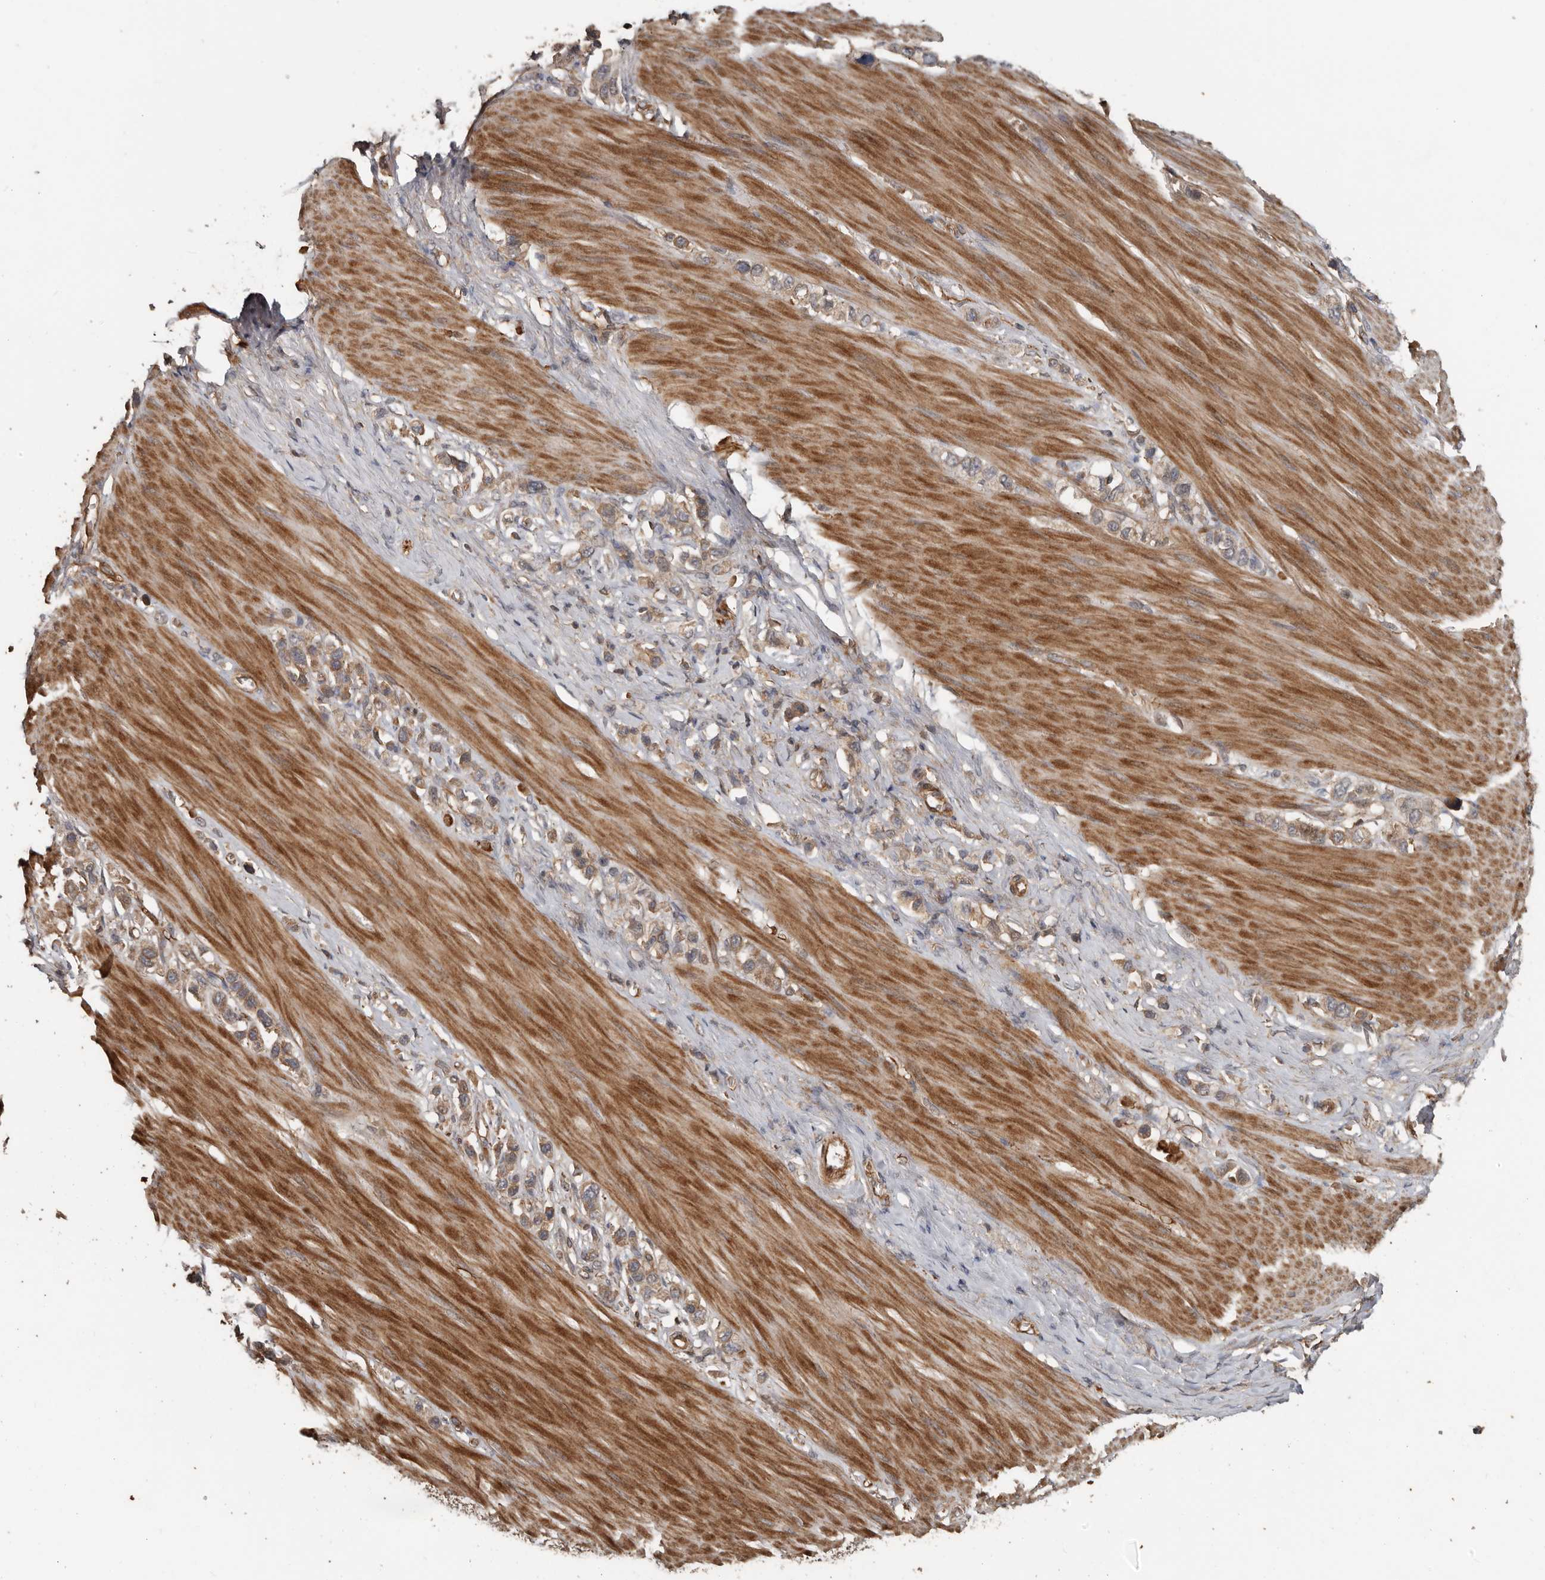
{"staining": {"intensity": "weak", "quantity": ">75%", "location": "cytoplasmic/membranous"}, "tissue": "stomach cancer", "cell_type": "Tumor cells", "image_type": "cancer", "snomed": [{"axis": "morphology", "description": "Adenocarcinoma, NOS"}, {"axis": "topography", "description": "Stomach"}], "caption": "An IHC photomicrograph of tumor tissue is shown. Protein staining in brown highlights weak cytoplasmic/membranous positivity in stomach cancer (adenocarcinoma) within tumor cells.", "gene": "EXOC3L1", "patient": {"sex": "female", "age": 65}}